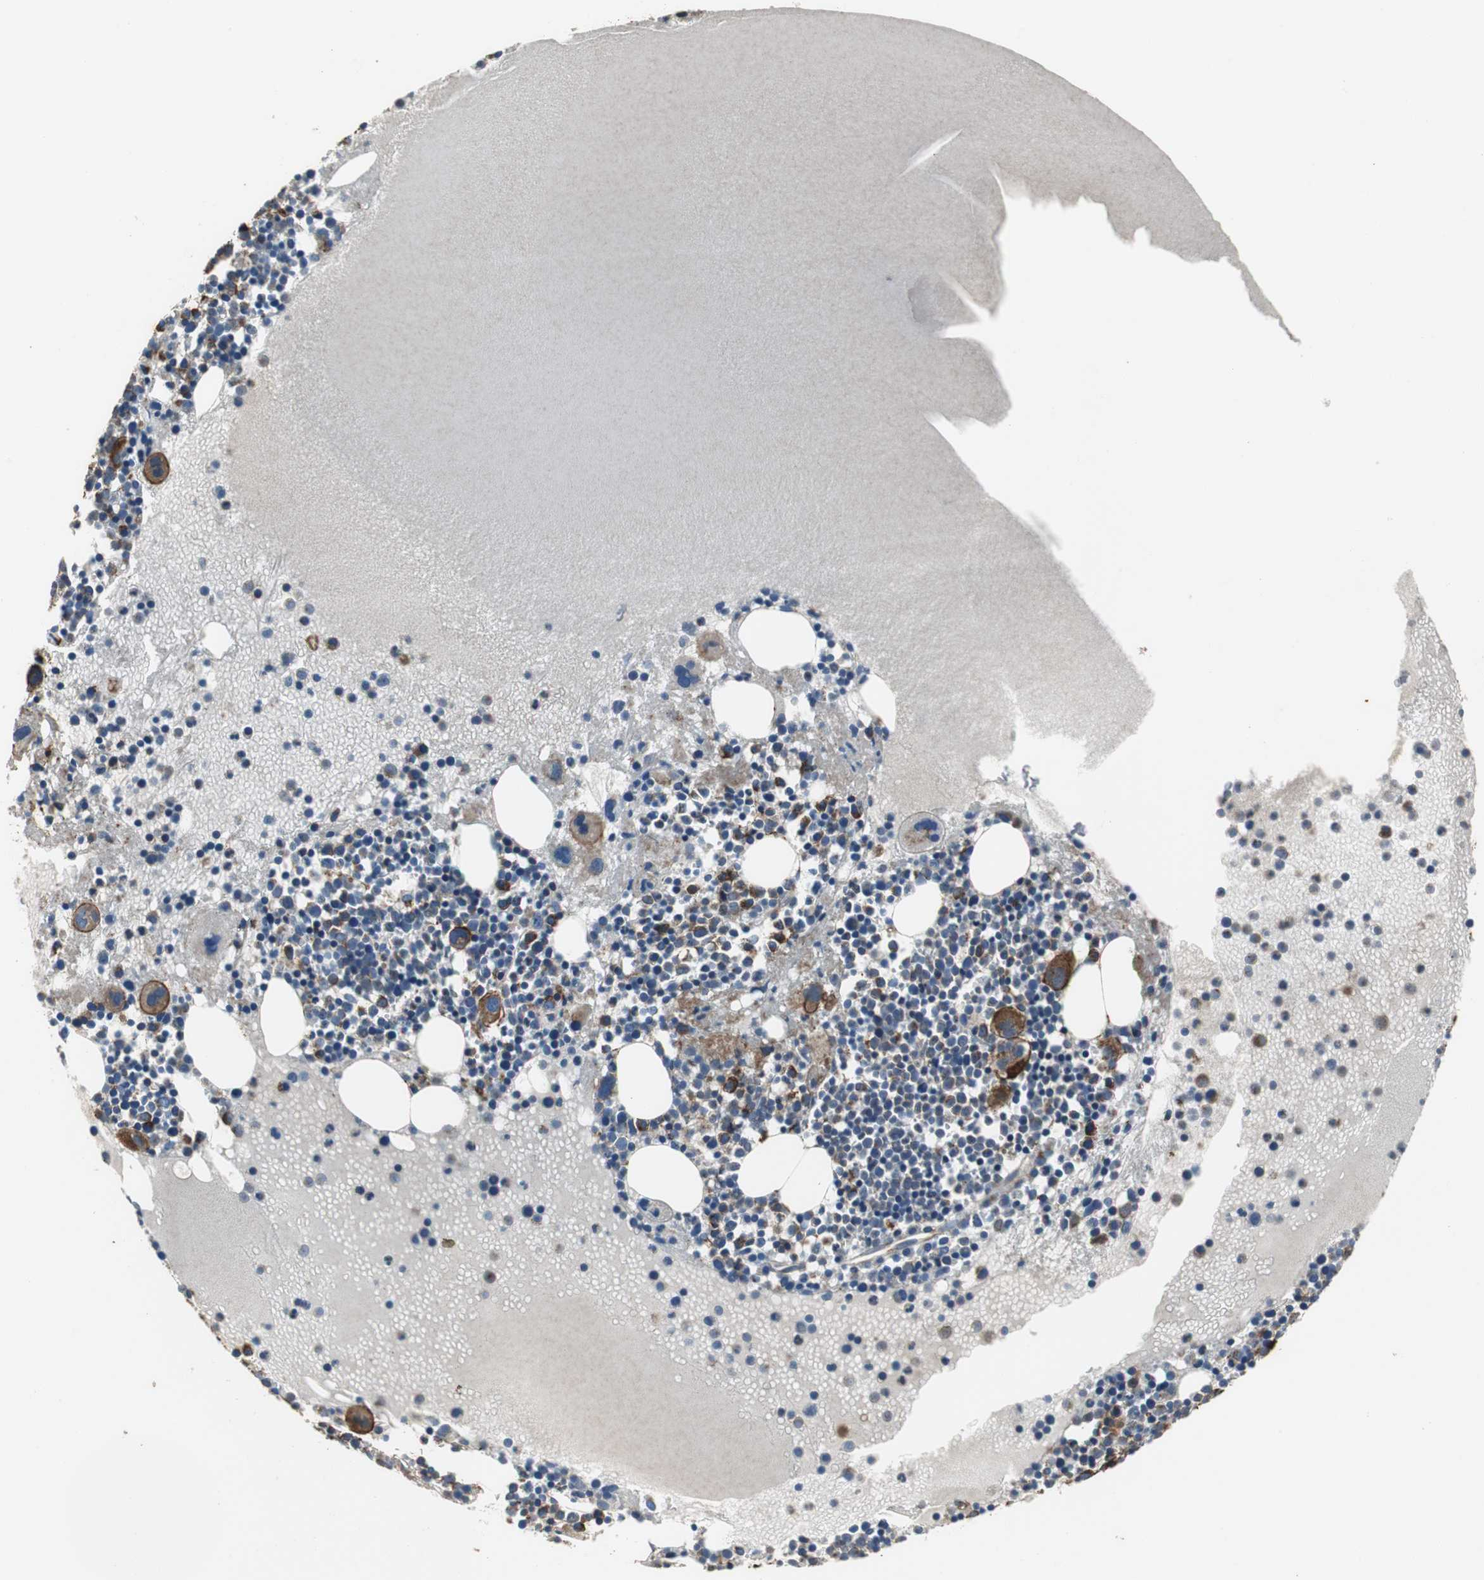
{"staining": {"intensity": "moderate", "quantity": "<25%", "location": "cytoplasmic/membranous"}, "tissue": "bone marrow", "cell_type": "Hematopoietic cells", "image_type": "normal", "snomed": [{"axis": "morphology", "description": "Normal tissue, NOS"}, {"axis": "topography", "description": "Bone marrow"}], "caption": "Immunohistochemistry photomicrograph of normal bone marrow: bone marrow stained using IHC shows low levels of moderate protein expression localized specifically in the cytoplasmic/membranous of hematopoietic cells, appearing as a cytoplasmic/membranous brown color.", "gene": "JTB", "patient": {"sex": "male", "age": 34}}